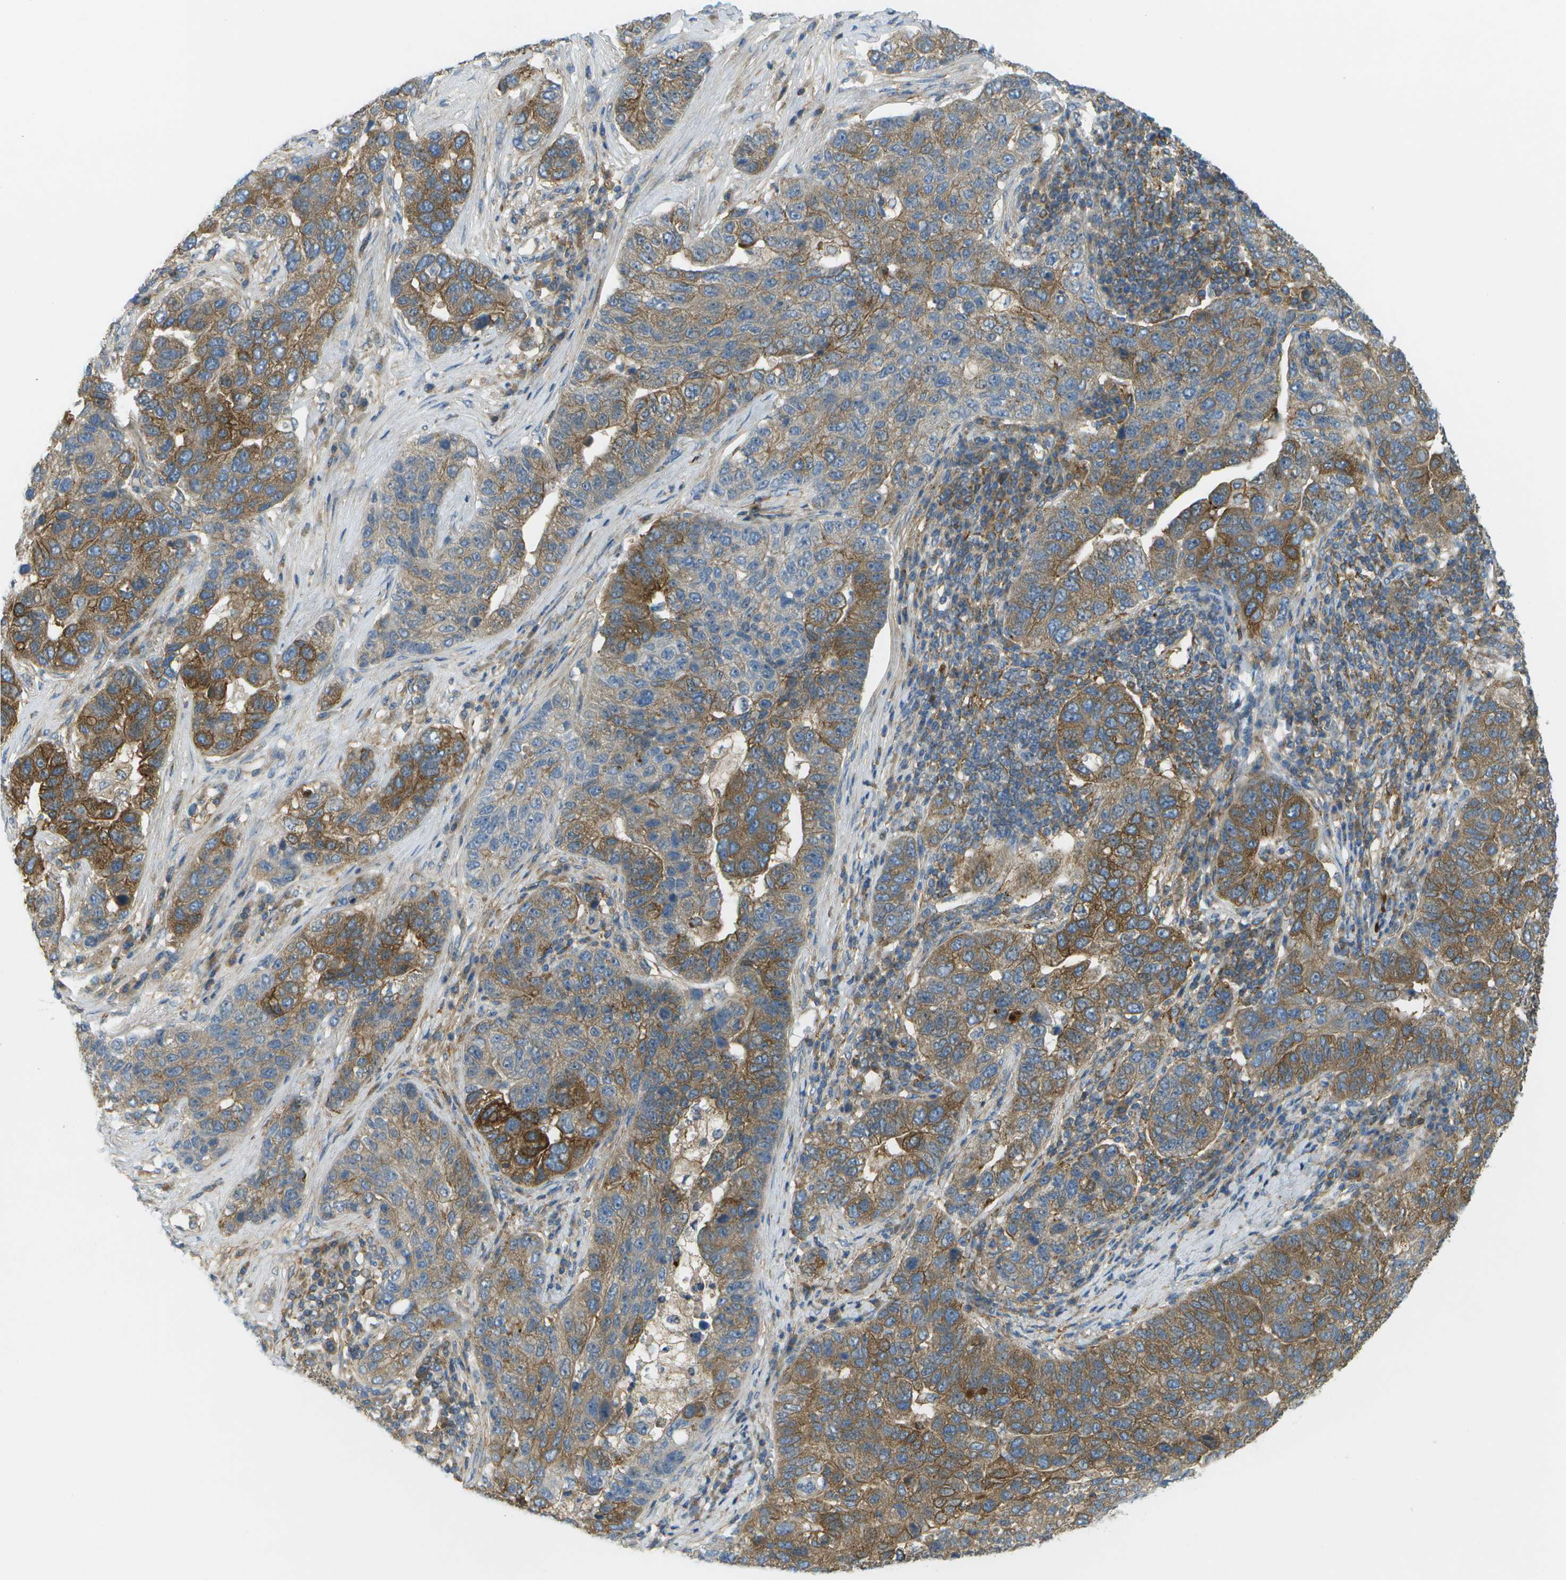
{"staining": {"intensity": "moderate", "quantity": ">75%", "location": "cytoplasmic/membranous"}, "tissue": "pancreatic cancer", "cell_type": "Tumor cells", "image_type": "cancer", "snomed": [{"axis": "morphology", "description": "Adenocarcinoma, NOS"}, {"axis": "topography", "description": "Pancreas"}], "caption": "Moderate cytoplasmic/membranous expression for a protein is present in about >75% of tumor cells of adenocarcinoma (pancreatic) using IHC.", "gene": "WNK2", "patient": {"sex": "female", "age": 61}}